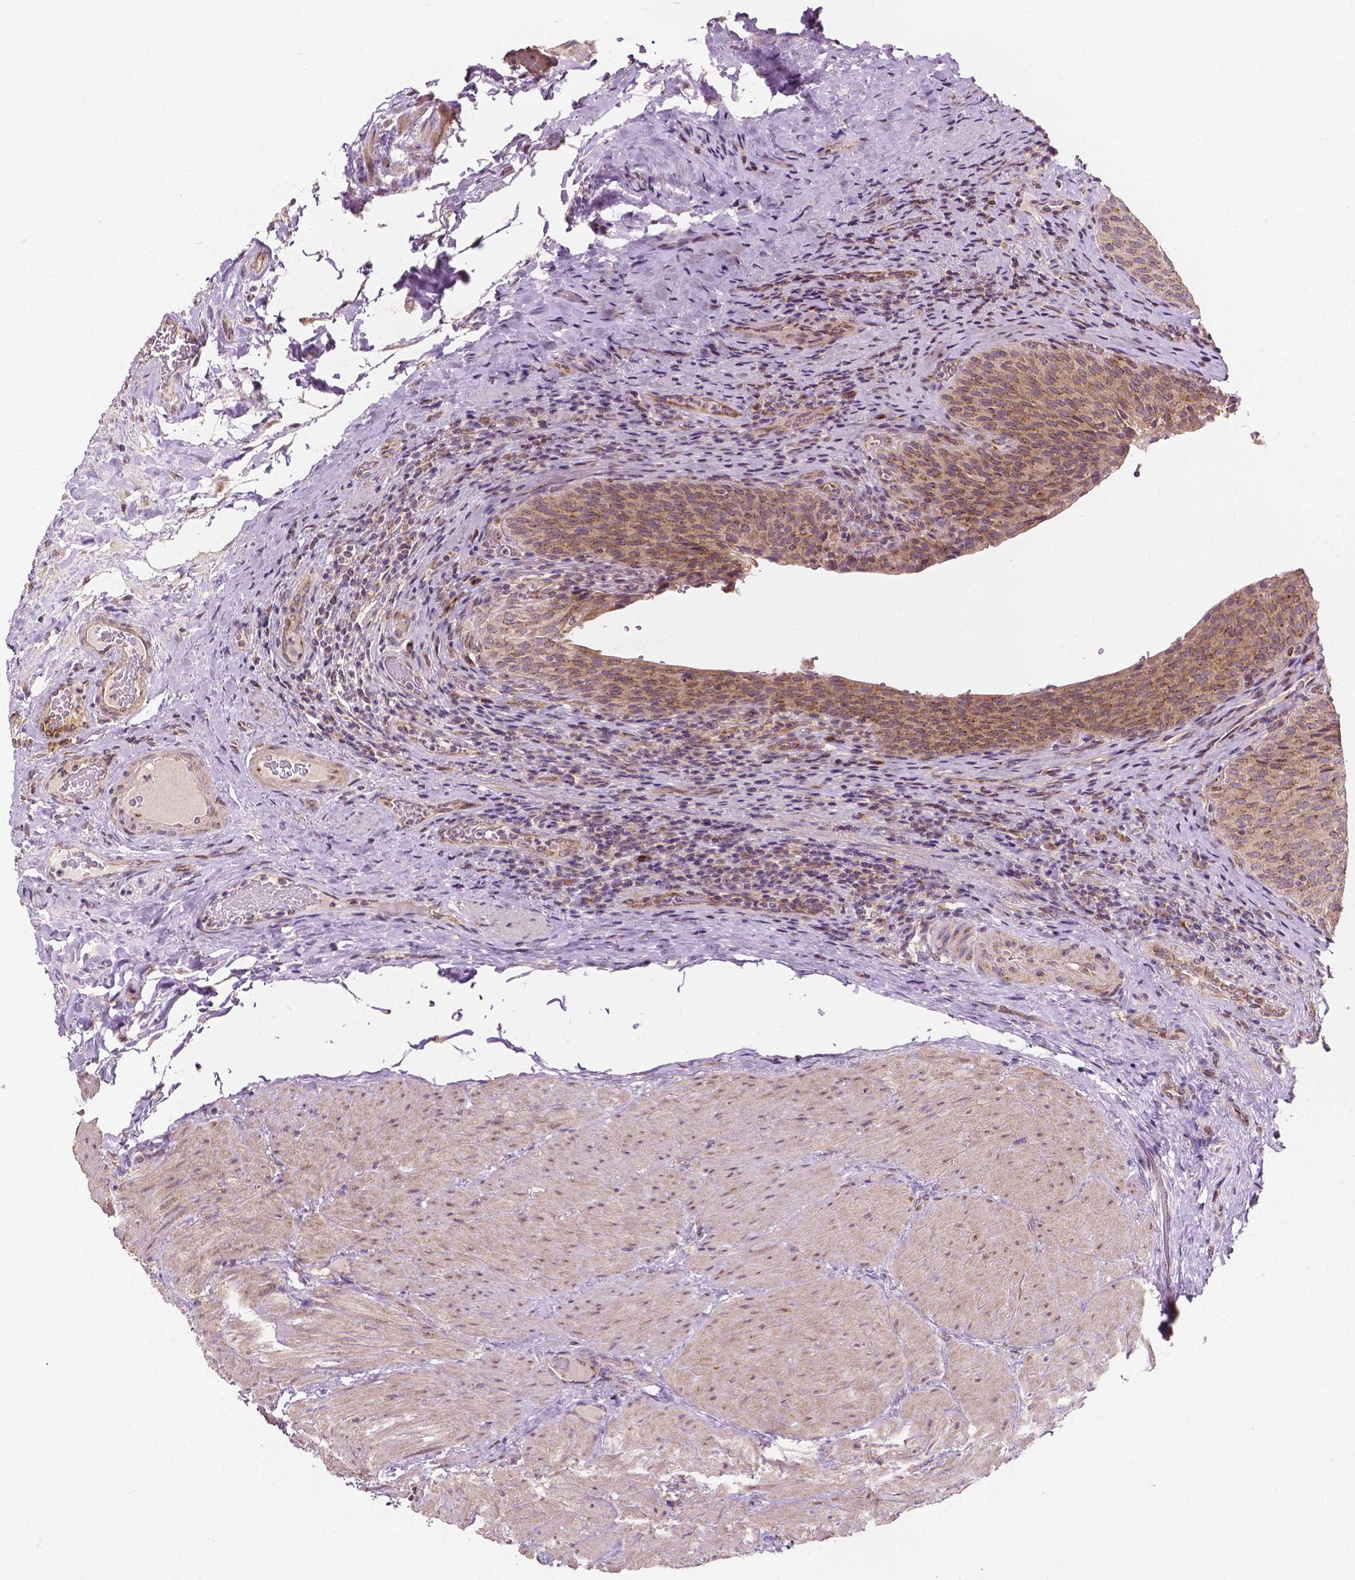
{"staining": {"intensity": "moderate", "quantity": ">75%", "location": "cytoplasmic/membranous"}, "tissue": "urinary bladder", "cell_type": "Urothelial cells", "image_type": "normal", "snomed": [{"axis": "morphology", "description": "Normal tissue, NOS"}, {"axis": "topography", "description": "Urinary bladder"}, {"axis": "topography", "description": "Peripheral nerve tissue"}], "caption": "Immunohistochemistry micrograph of unremarkable urinary bladder stained for a protein (brown), which shows medium levels of moderate cytoplasmic/membranous staining in about >75% of urothelial cells.", "gene": "EBAG9", "patient": {"sex": "male", "age": 66}}